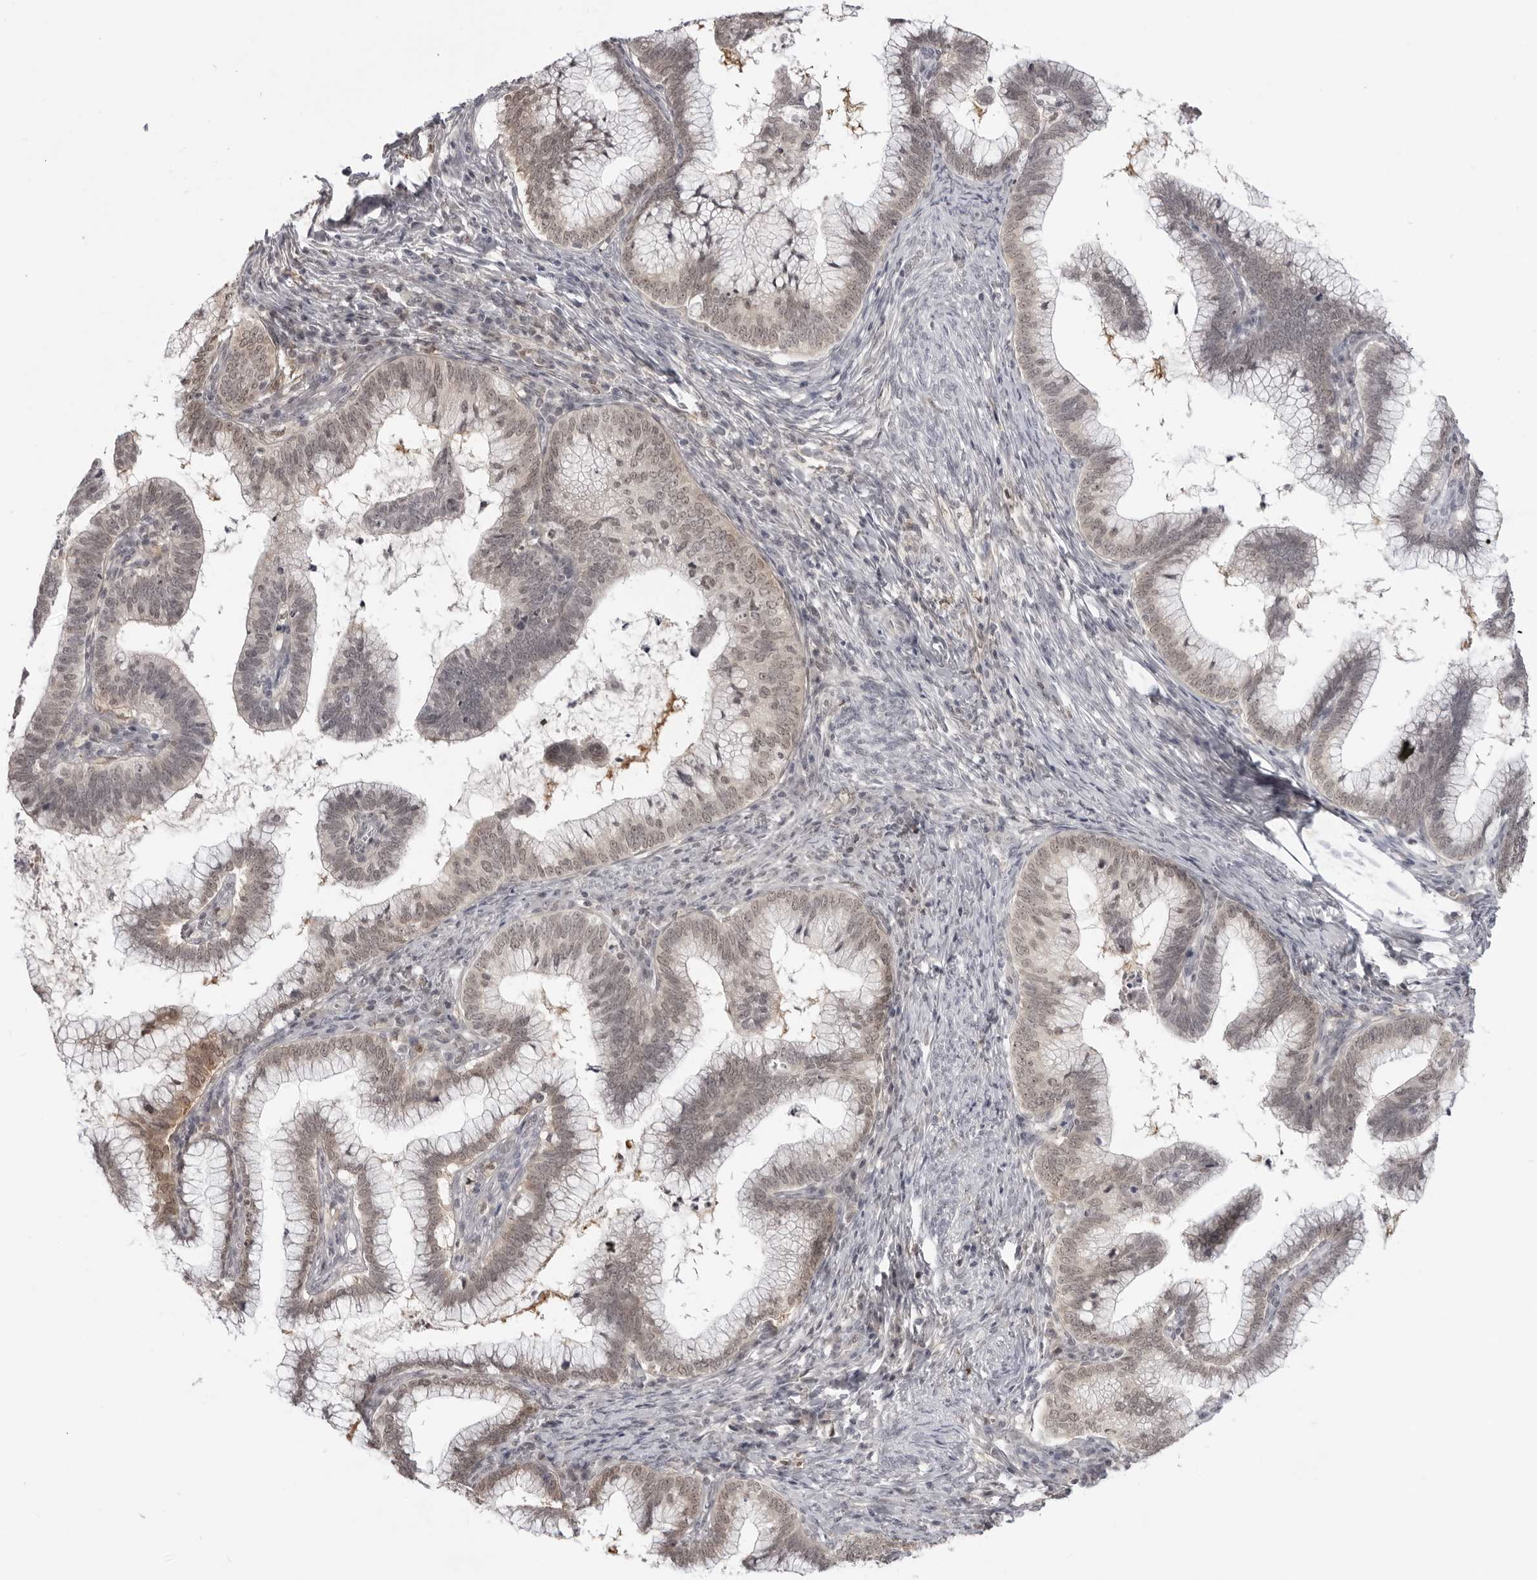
{"staining": {"intensity": "weak", "quantity": ">75%", "location": "nuclear"}, "tissue": "cervical cancer", "cell_type": "Tumor cells", "image_type": "cancer", "snomed": [{"axis": "morphology", "description": "Adenocarcinoma, NOS"}, {"axis": "topography", "description": "Cervix"}], "caption": "High-power microscopy captured an immunohistochemistry (IHC) image of cervical cancer (adenocarcinoma), revealing weak nuclear positivity in about >75% of tumor cells. (Stains: DAB (3,3'-diaminobenzidine) in brown, nuclei in blue, Microscopy: brightfield microscopy at high magnification).", "gene": "SRGAP2", "patient": {"sex": "female", "age": 36}}